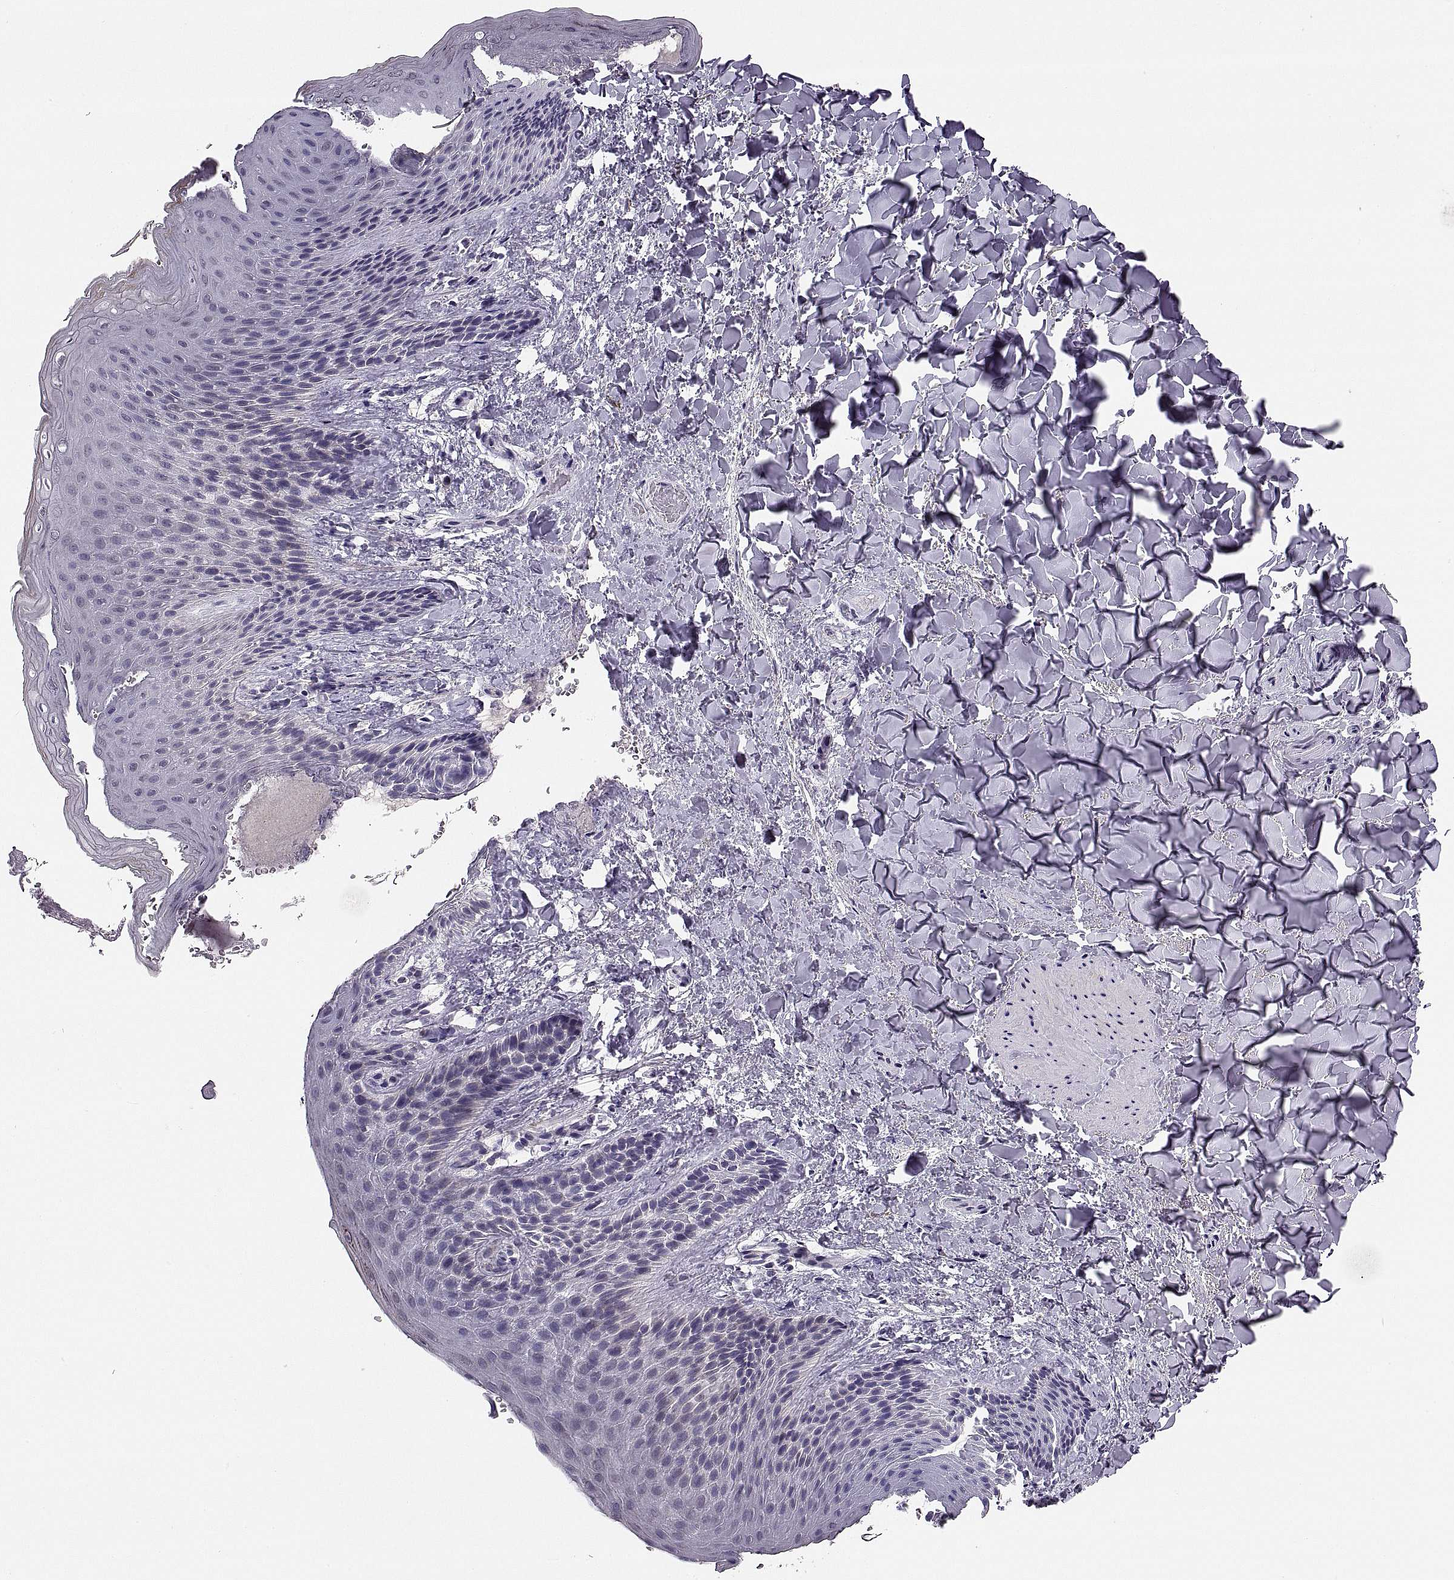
{"staining": {"intensity": "negative", "quantity": "none", "location": "none"}, "tissue": "skin", "cell_type": "Epidermal cells", "image_type": "normal", "snomed": [{"axis": "morphology", "description": "Normal tissue, NOS"}, {"axis": "topography", "description": "Anal"}], "caption": "This is a histopathology image of IHC staining of benign skin, which shows no expression in epidermal cells.", "gene": "ADH6", "patient": {"sex": "male", "age": 36}}